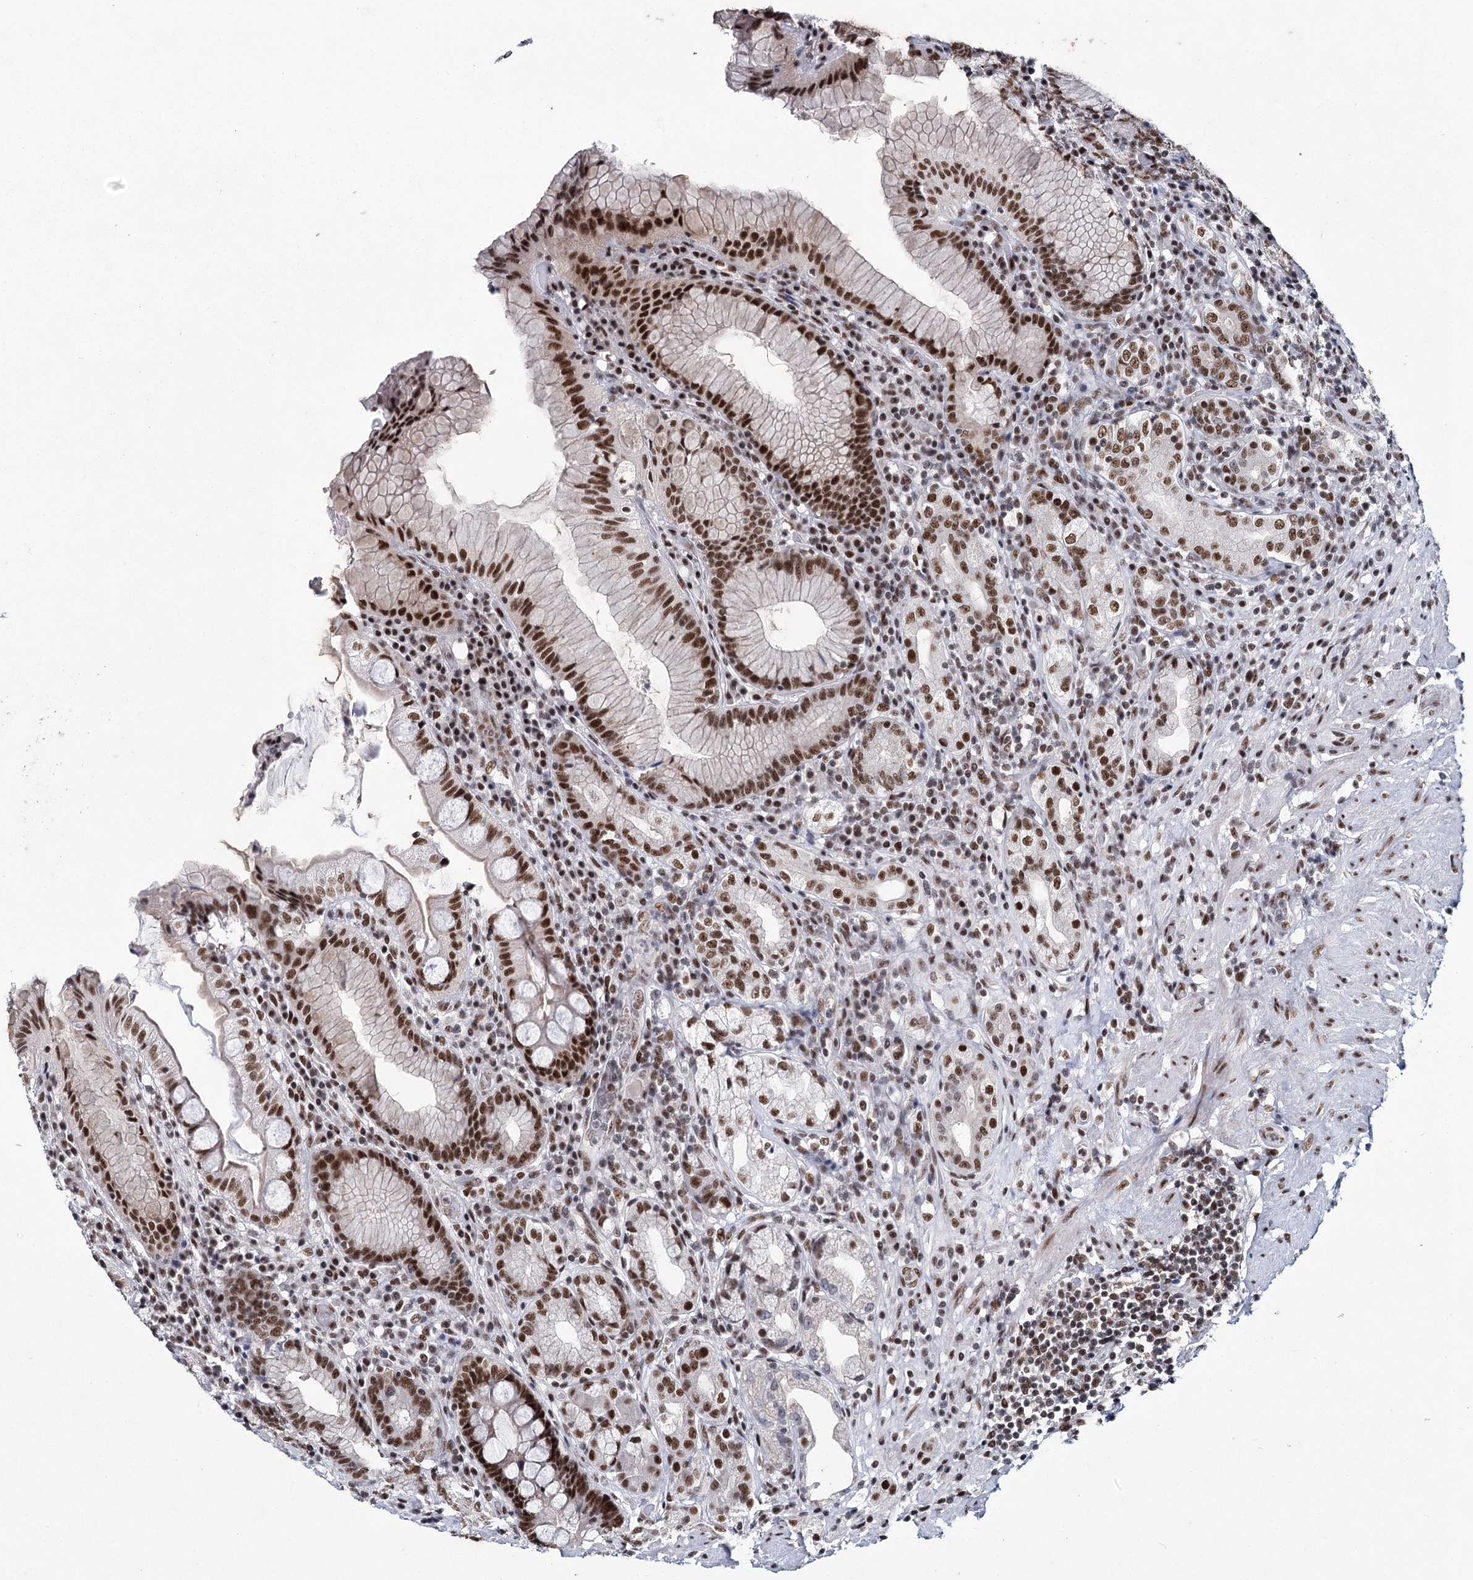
{"staining": {"intensity": "strong", "quantity": ">75%", "location": "nuclear"}, "tissue": "stomach", "cell_type": "Glandular cells", "image_type": "normal", "snomed": [{"axis": "morphology", "description": "Normal tissue, NOS"}, {"axis": "topography", "description": "Stomach, upper"}, {"axis": "topography", "description": "Stomach, lower"}], "caption": "Stomach stained with DAB immunohistochemistry exhibits high levels of strong nuclear staining in about >75% of glandular cells. Nuclei are stained in blue.", "gene": "SCAF8", "patient": {"sex": "female", "age": 76}}